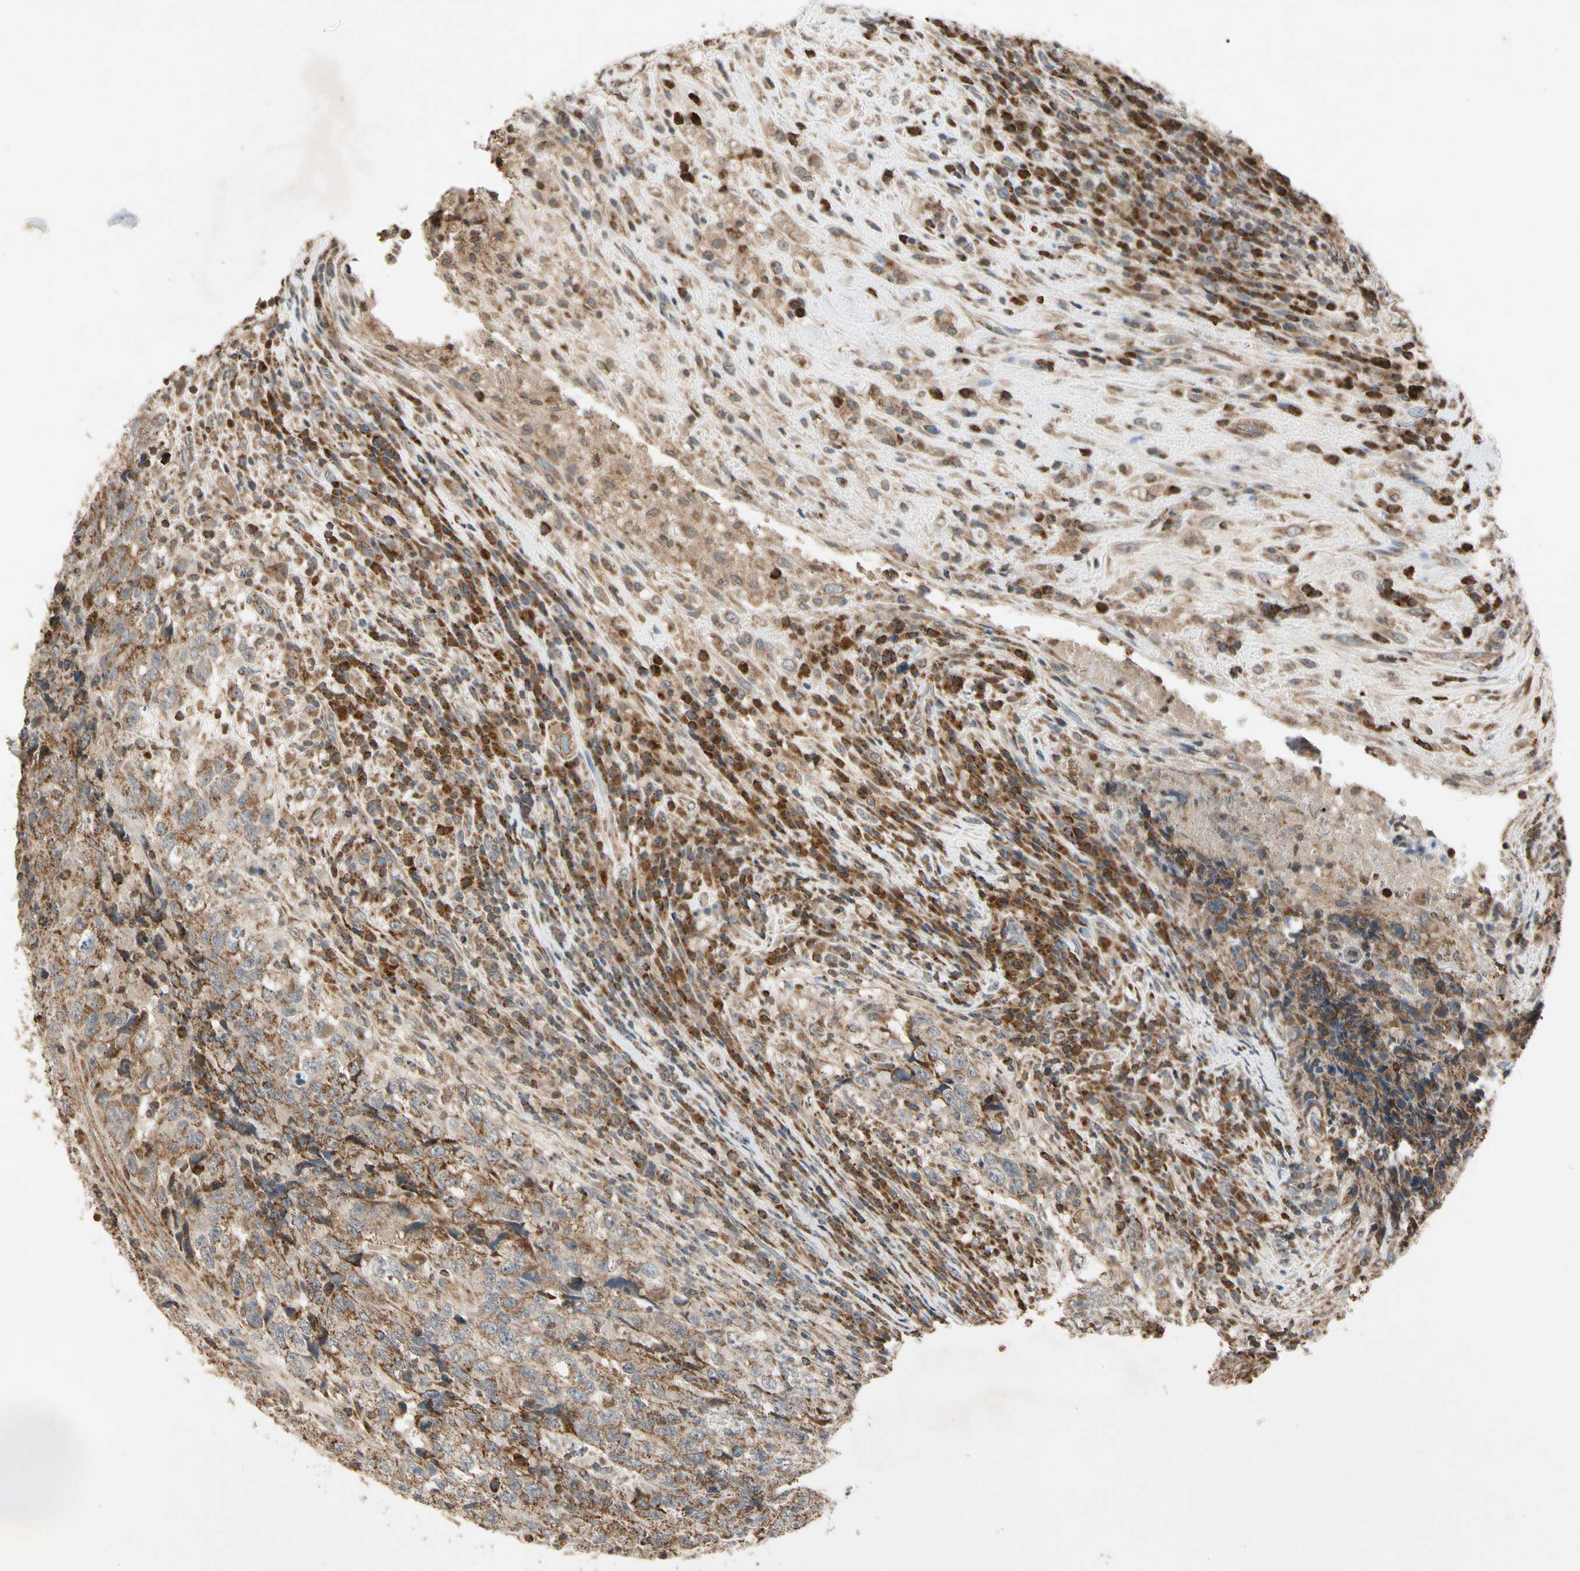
{"staining": {"intensity": "moderate", "quantity": ">75%", "location": "cytoplasmic/membranous"}, "tissue": "testis cancer", "cell_type": "Tumor cells", "image_type": "cancer", "snomed": [{"axis": "morphology", "description": "Necrosis, NOS"}, {"axis": "morphology", "description": "Carcinoma, Embryonal, NOS"}, {"axis": "topography", "description": "Testis"}], "caption": "Protein staining by immunohistochemistry (IHC) shows moderate cytoplasmic/membranous positivity in approximately >75% of tumor cells in testis cancer (embryonal carcinoma). The staining was performed using DAB, with brown indicating positive protein expression. Nuclei are stained blue with hematoxylin.", "gene": "PRDX5", "patient": {"sex": "male", "age": 19}}